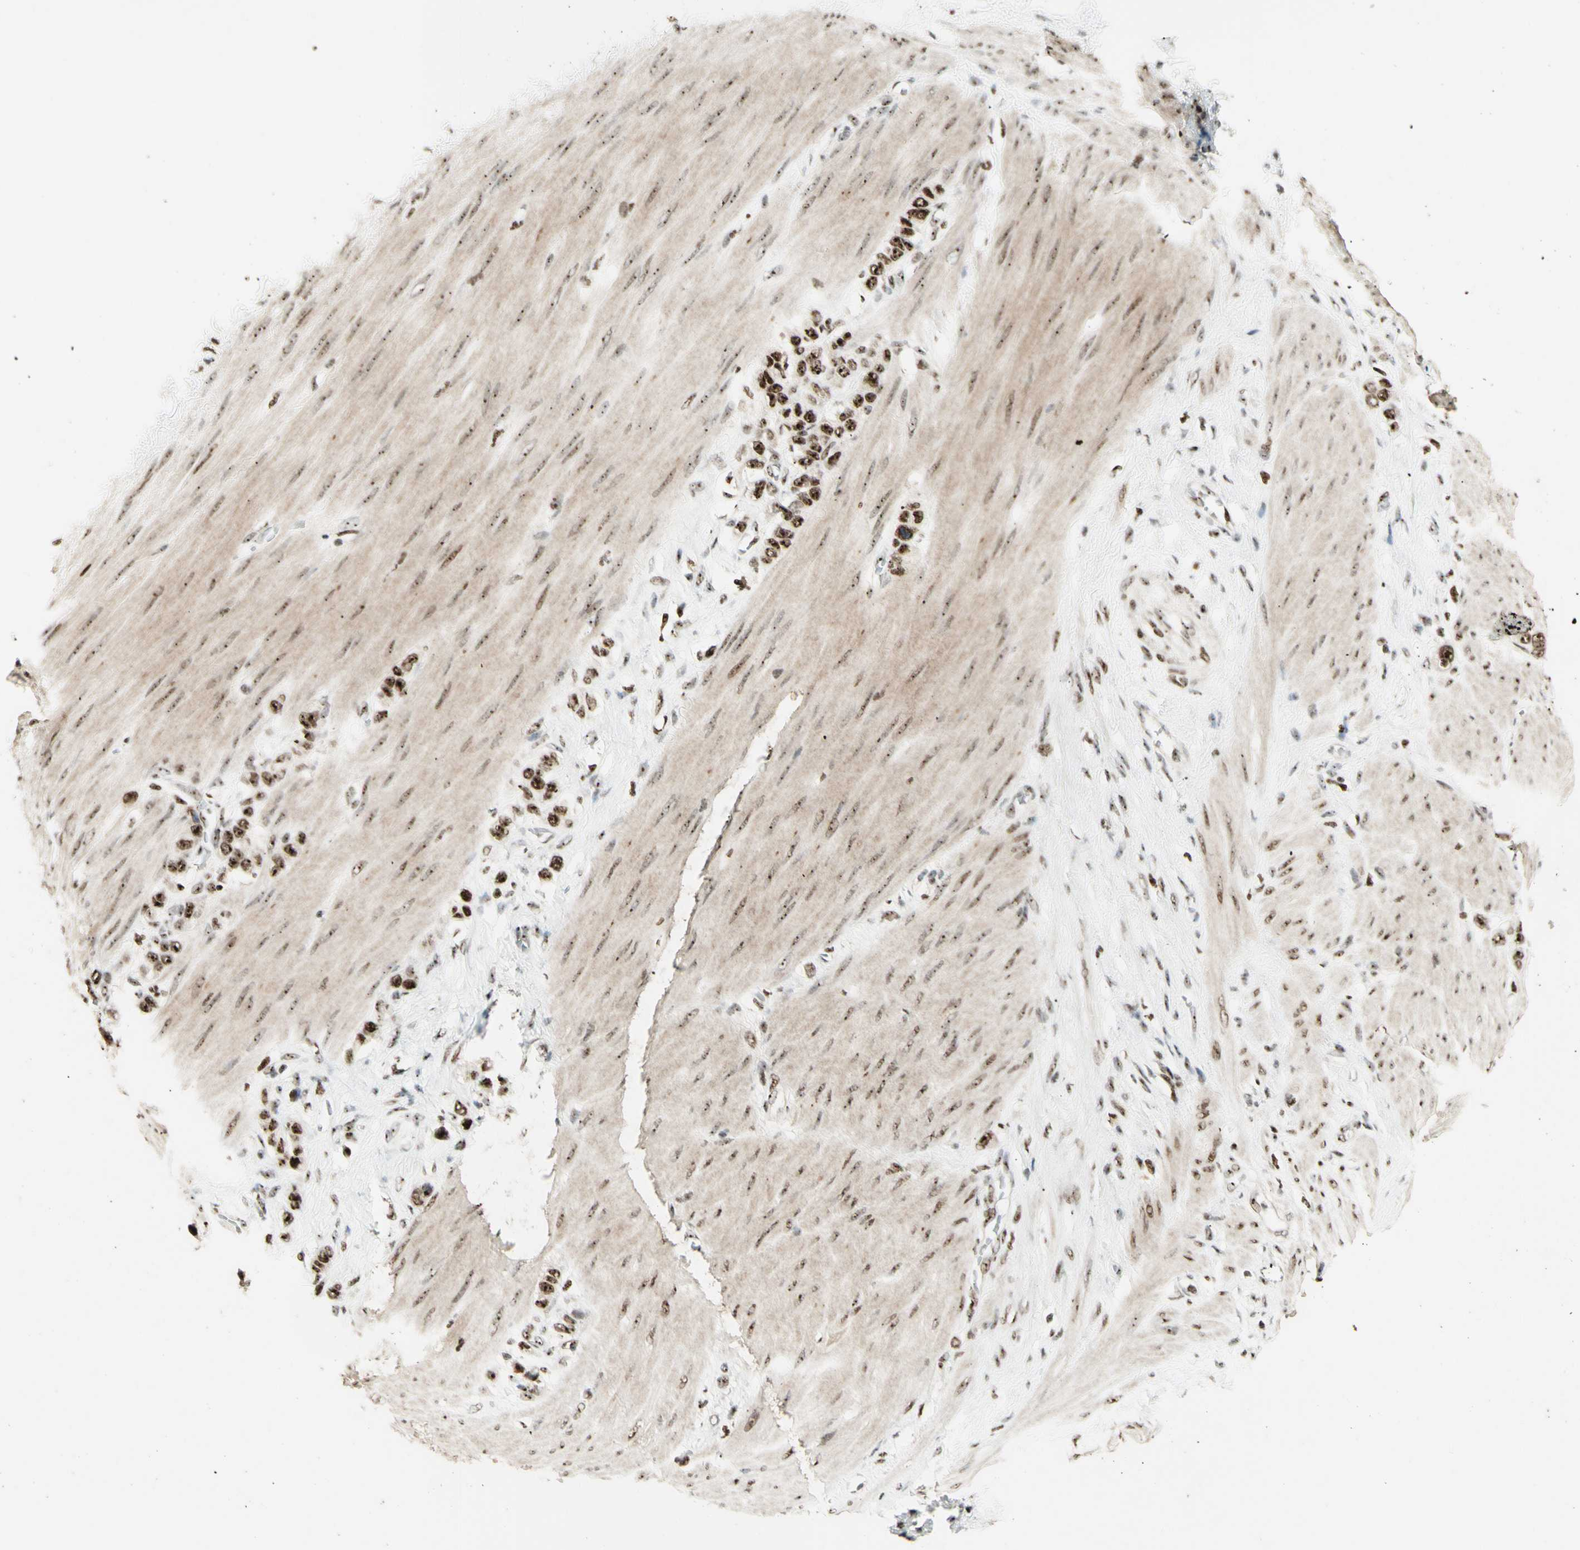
{"staining": {"intensity": "strong", "quantity": ">75%", "location": "nuclear"}, "tissue": "stomach cancer", "cell_type": "Tumor cells", "image_type": "cancer", "snomed": [{"axis": "morphology", "description": "Adenocarcinoma, NOS"}, {"axis": "morphology", "description": "Adenocarcinoma, High grade"}, {"axis": "topography", "description": "Stomach, upper"}, {"axis": "topography", "description": "Stomach, lower"}], "caption": "This histopathology image reveals immunohistochemistry (IHC) staining of stomach cancer (adenocarcinoma (high-grade)), with high strong nuclear expression in approximately >75% of tumor cells.", "gene": "DHX9", "patient": {"sex": "female", "age": 65}}